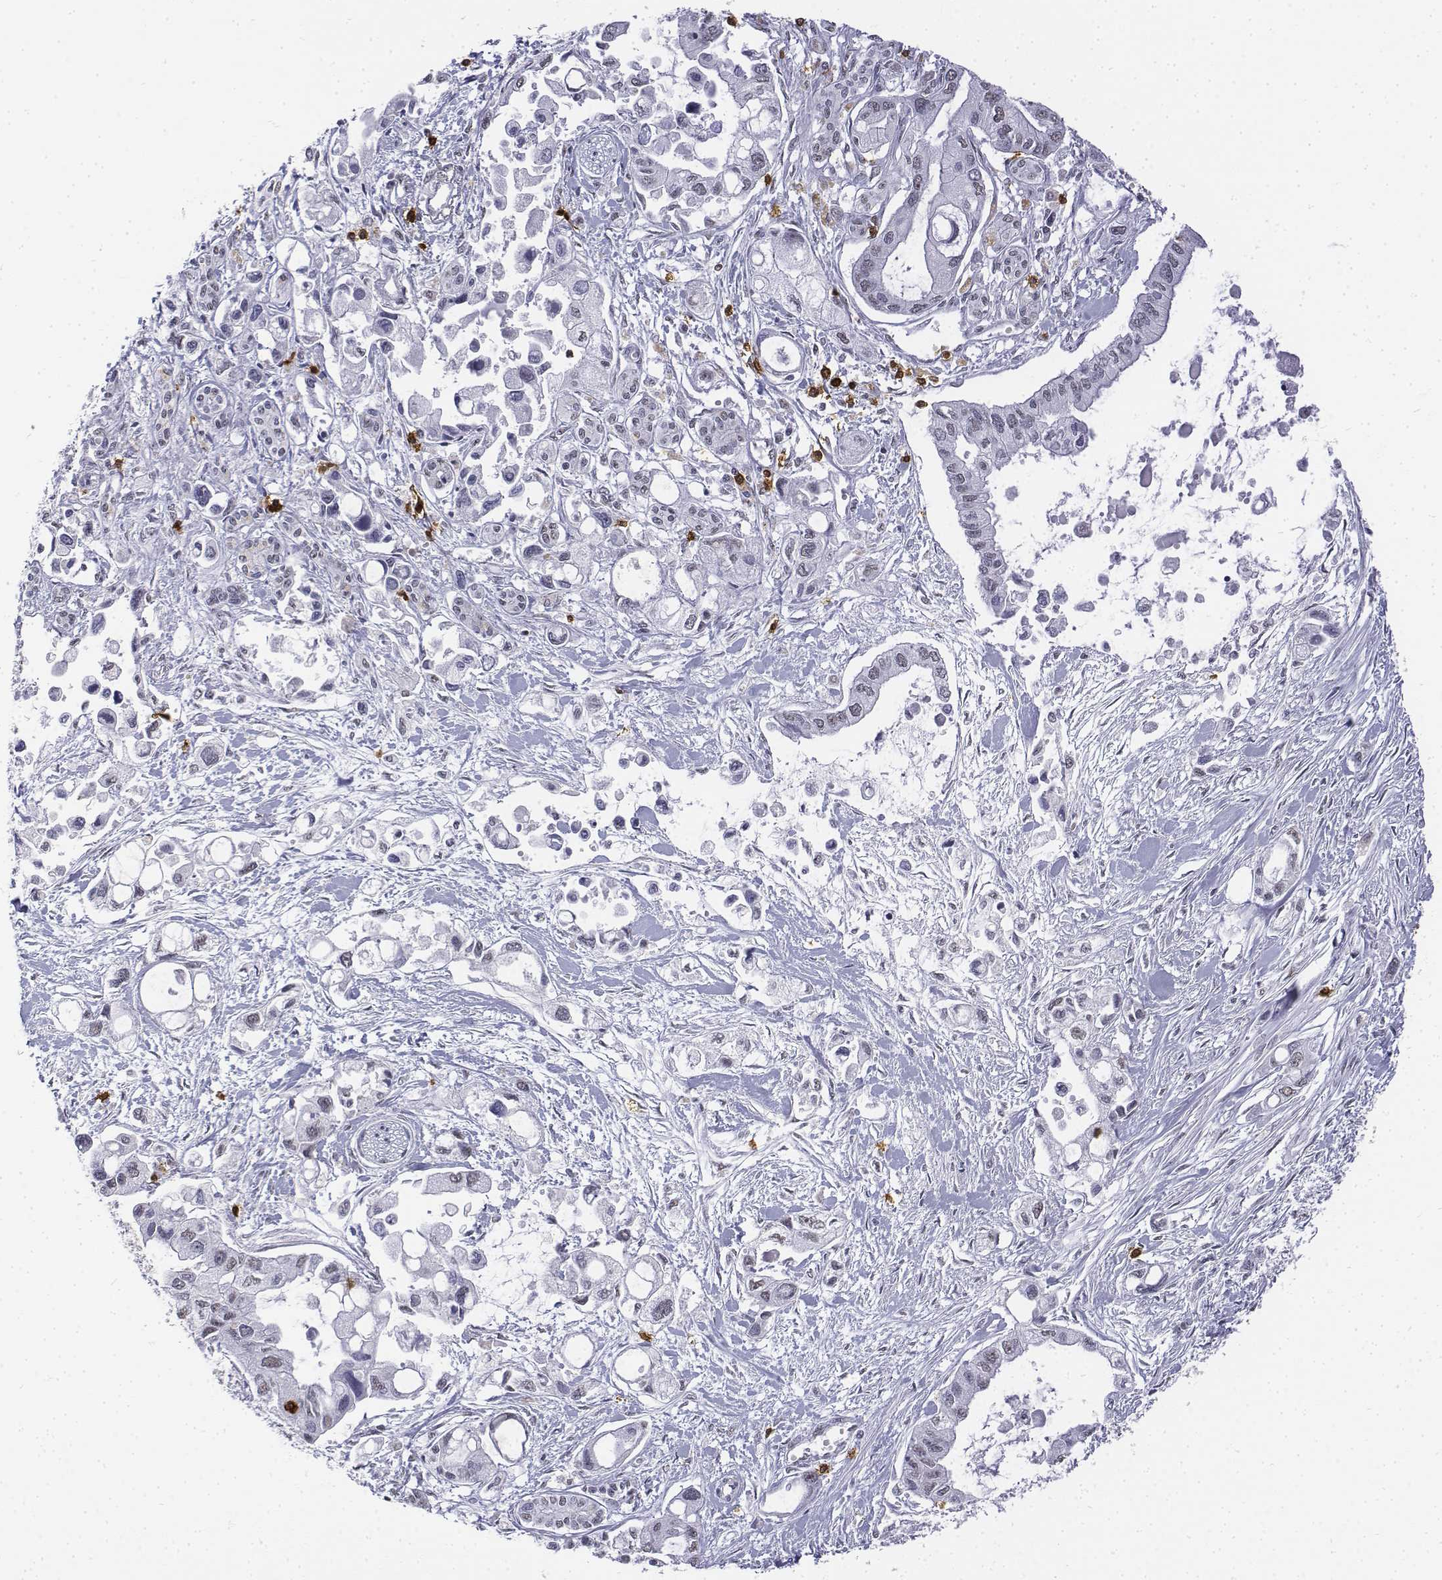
{"staining": {"intensity": "negative", "quantity": "none", "location": "none"}, "tissue": "pancreatic cancer", "cell_type": "Tumor cells", "image_type": "cancer", "snomed": [{"axis": "morphology", "description": "Adenocarcinoma, NOS"}, {"axis": "topography", "description": "Pancreas"}], "caption": "Immunohistochemistry (IHC) image of neoplastic tissue: human pancreatic adenocarcinoma stained with DAB reveals no significant protein expression in tumor cells.", "gene": "CD3E", "patient": {"sex": "female", "age": 61}}